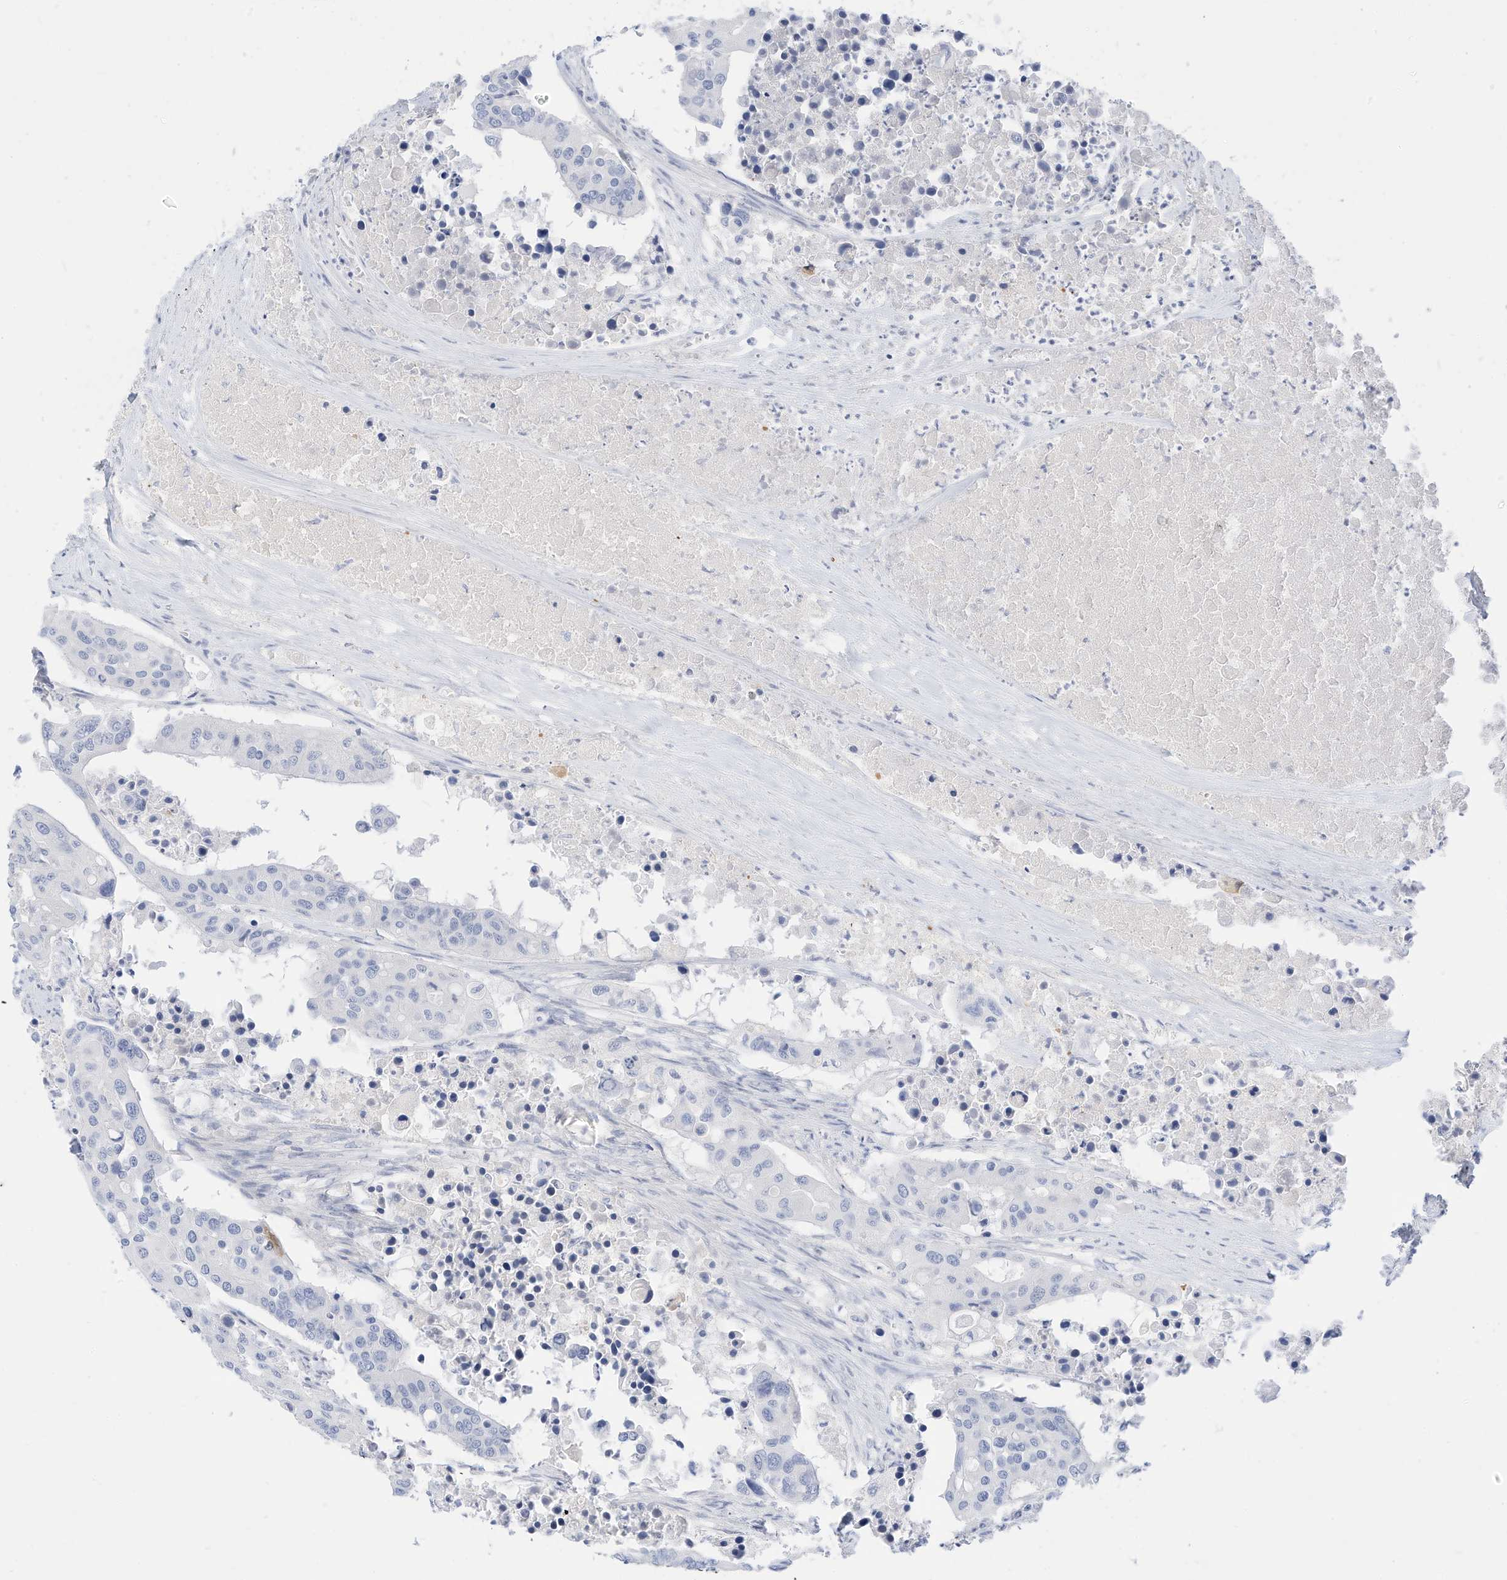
{"staining": {"intensity": "negative", "quantity": "none", "location": "none"}, "tissue": "colorectal cancer", "cell_type": "Tumor cells", "image_type": "cancer", "snomed": [{"axis": "morphology", "description": "Adenocarcinoma, NOS"}, {"axis": "topography", "description": "Colon"}], "caption": "Immunohistochemistry image of neoplastic tissue: human colorectal adenocarcinoma stained with DAB reveals no significant protein positivity in tumor cells.", "gene": "SPOCD1", "patient": {"sex": "male", "age": 77}}